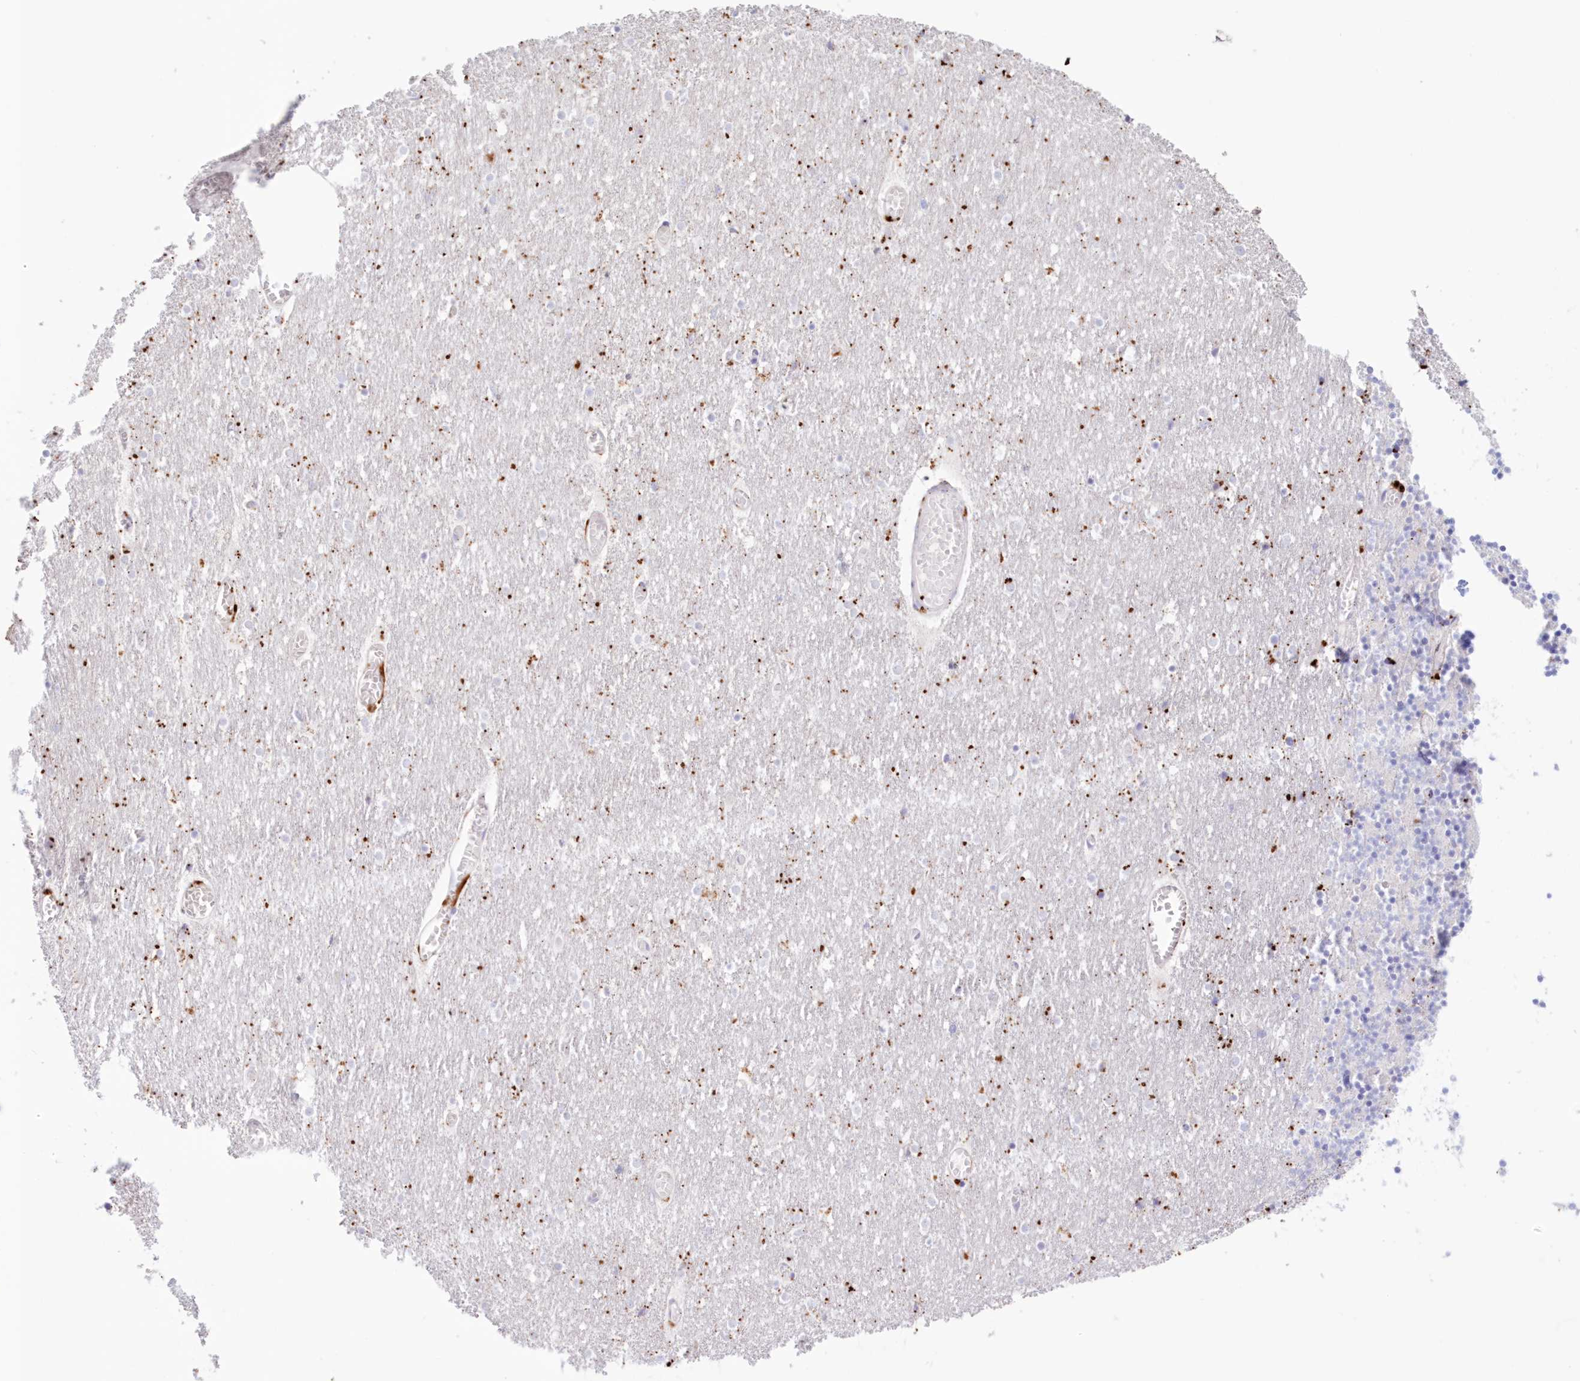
{"staining": {"intensity": "negative", "quantity": "none", "location": "none"}, "tissue": "cerebellum", "cell_type": "Cells in granular layer", "image_type": "normal", "snomed": [{"axis": "morphology", "description": "Normal tissue, NOS"}, {"axis": "topography", "description": "Cerebellum"}], "caption": "Cells in granular layer show no significant protein expression in normal cerebellum. (IHC, brightfield microscopy, high magnification).", "gene": "TPP1", "patient": {"sex": "female", "age": 28}}